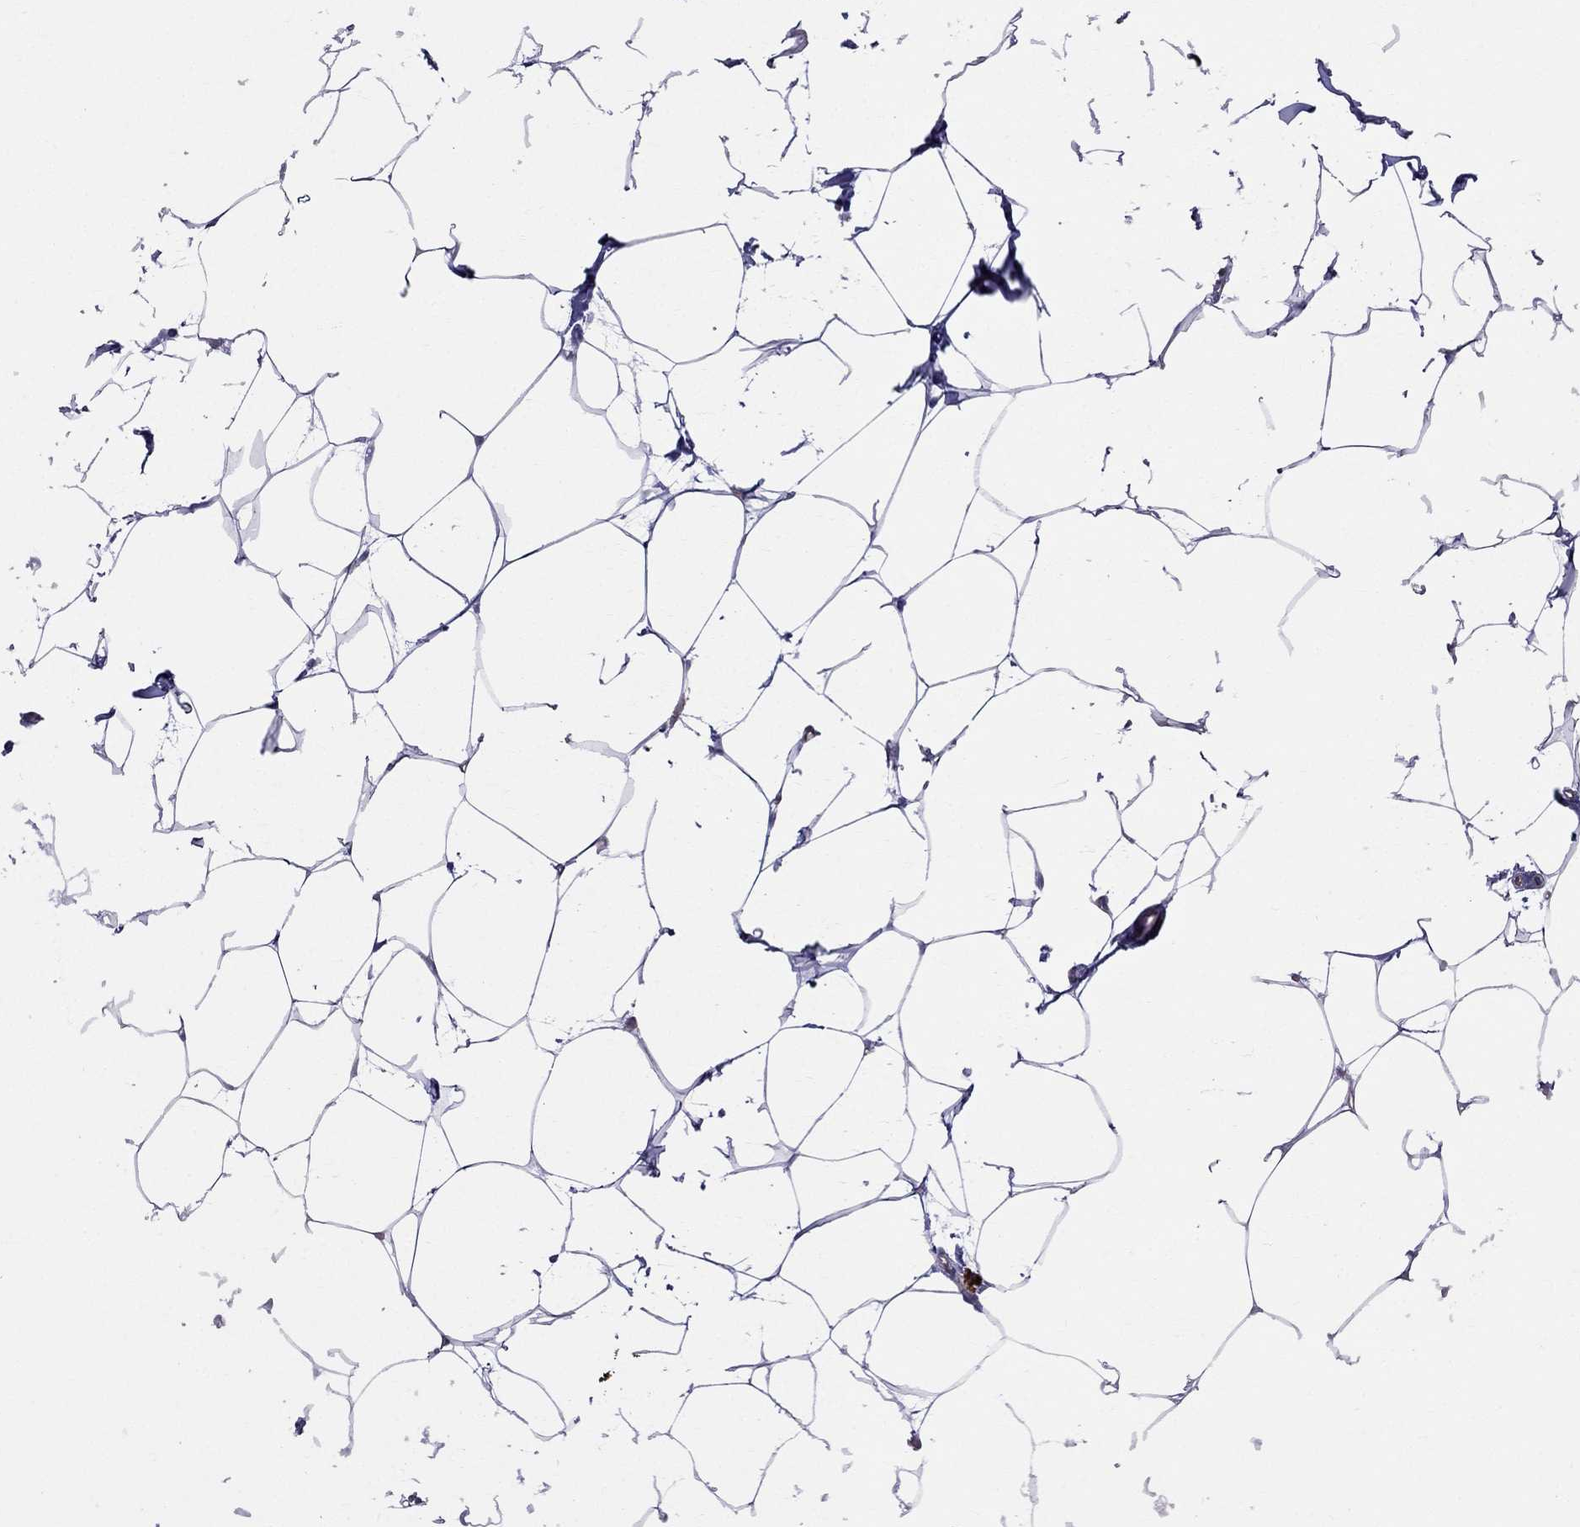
{"staining": {"intensity": "negative", "quantity": "none", "location": "none"}, "tissue": "breast", "cell_type": "Adipocytes", "image_type": "normal", "snomed": [{"axis": "morphology", "description": "Normal tissue, NOS"}, {"axis": "topography", "description": "Breast"}], "caption": "This photomicrograph is of benign breast stained with immunohistochemistry to label a protein in brown with the nuclei are counter-stained blue. There is no positivity in adipocytes.", "gene": "ENOX1", "patient": {"sex": "female", "age": 32}}